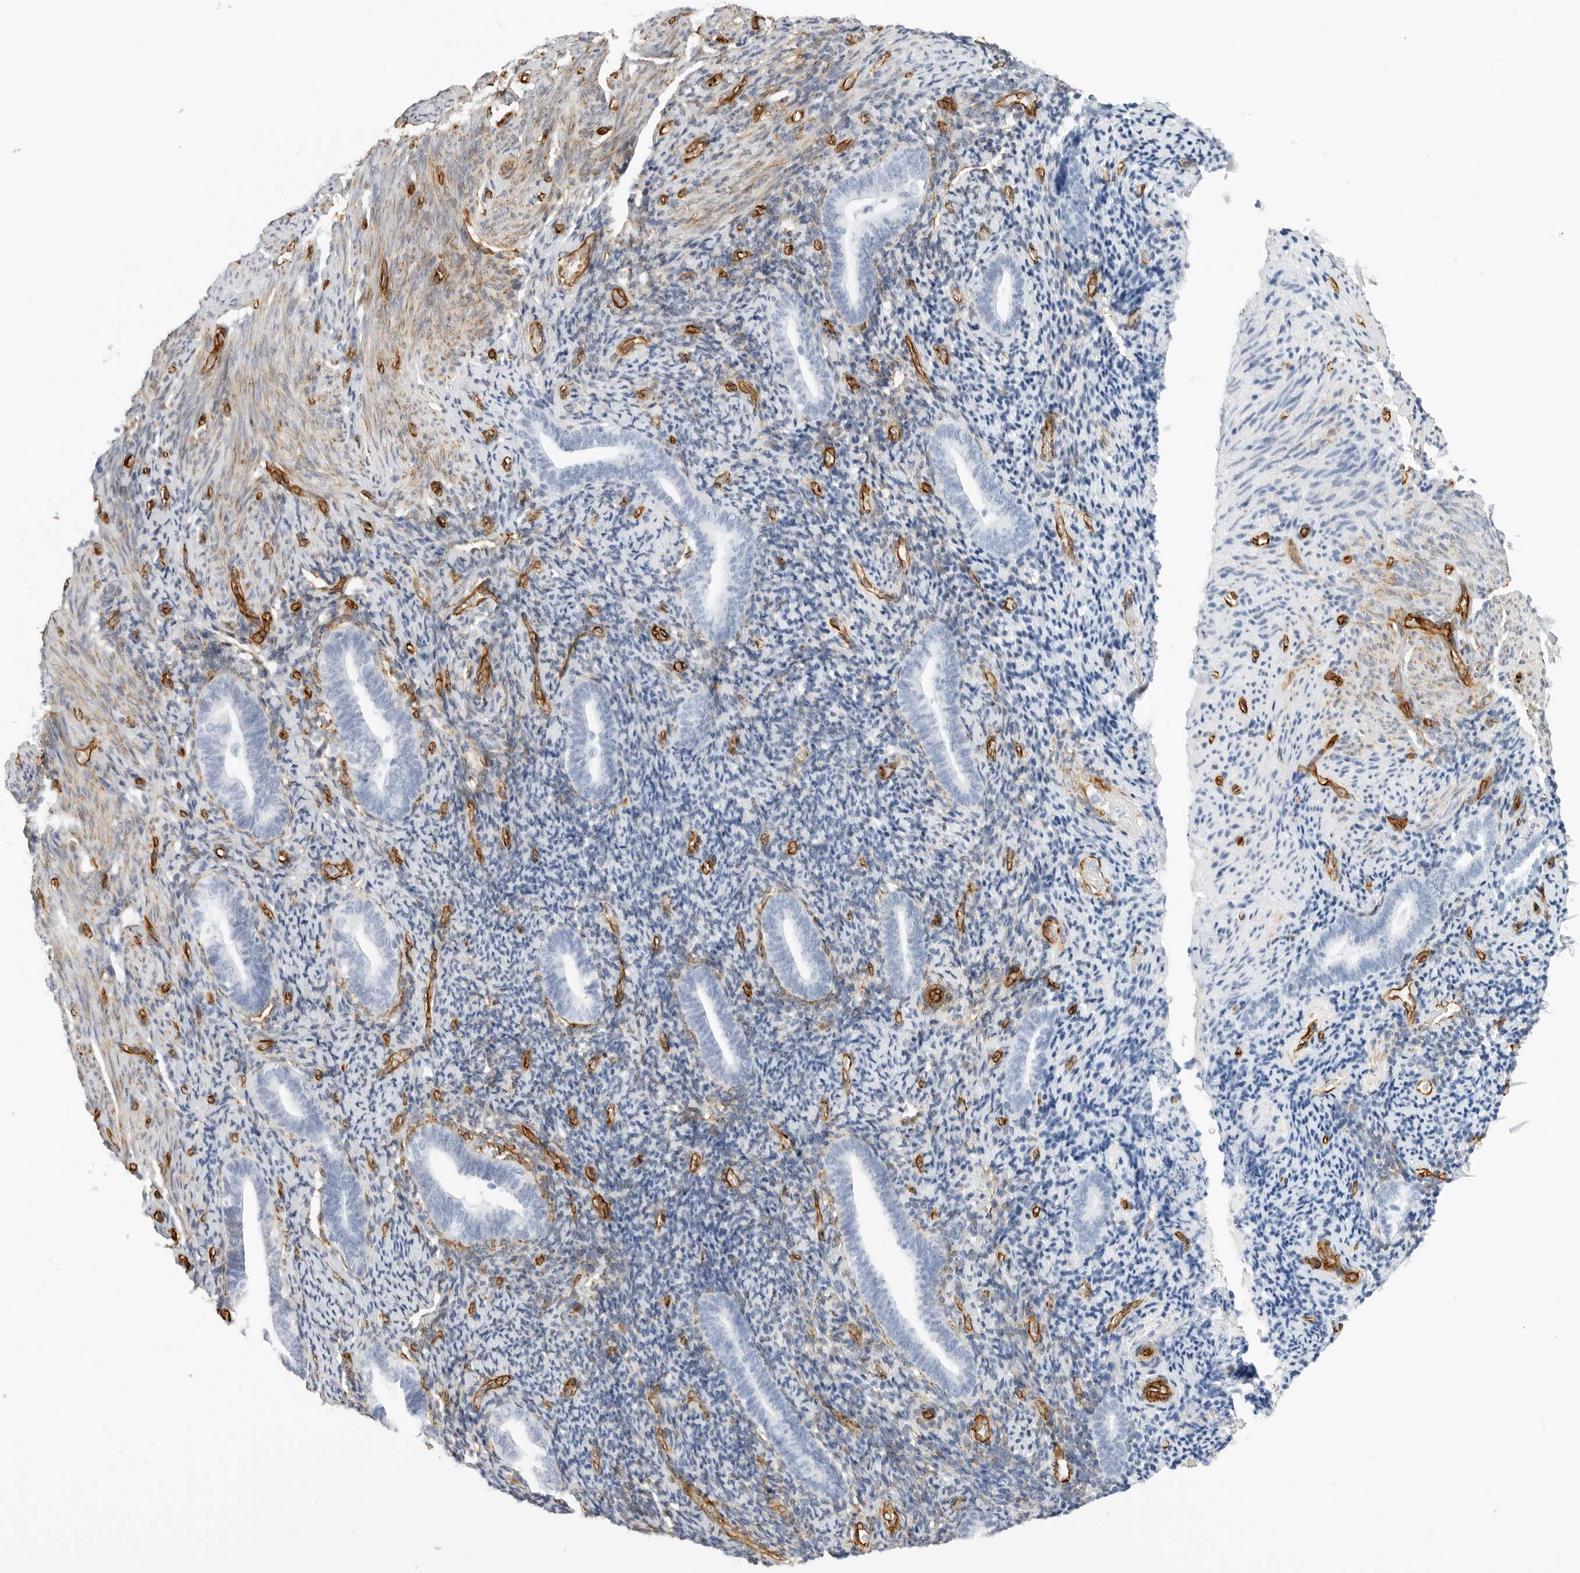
{"staining": {"intensity": "negative", "quantity": "none", "location": "none"}, "tissue": "endometrium", "cell_type": "Cells in endometrial stroma", "image_type": "normal", "snomed": [{"axis": "morphology", "description": "Normal tissue, NOS"}, {"axis": "topography", "description": "Endometrium"}], "caption": "This is an immunohistochemistry (IHC) image of unremarkable human endometrium. There is no staining in cells in endometrial stroma.", "gene": "NES", "patient": {"sex": "female", "age": 51}}